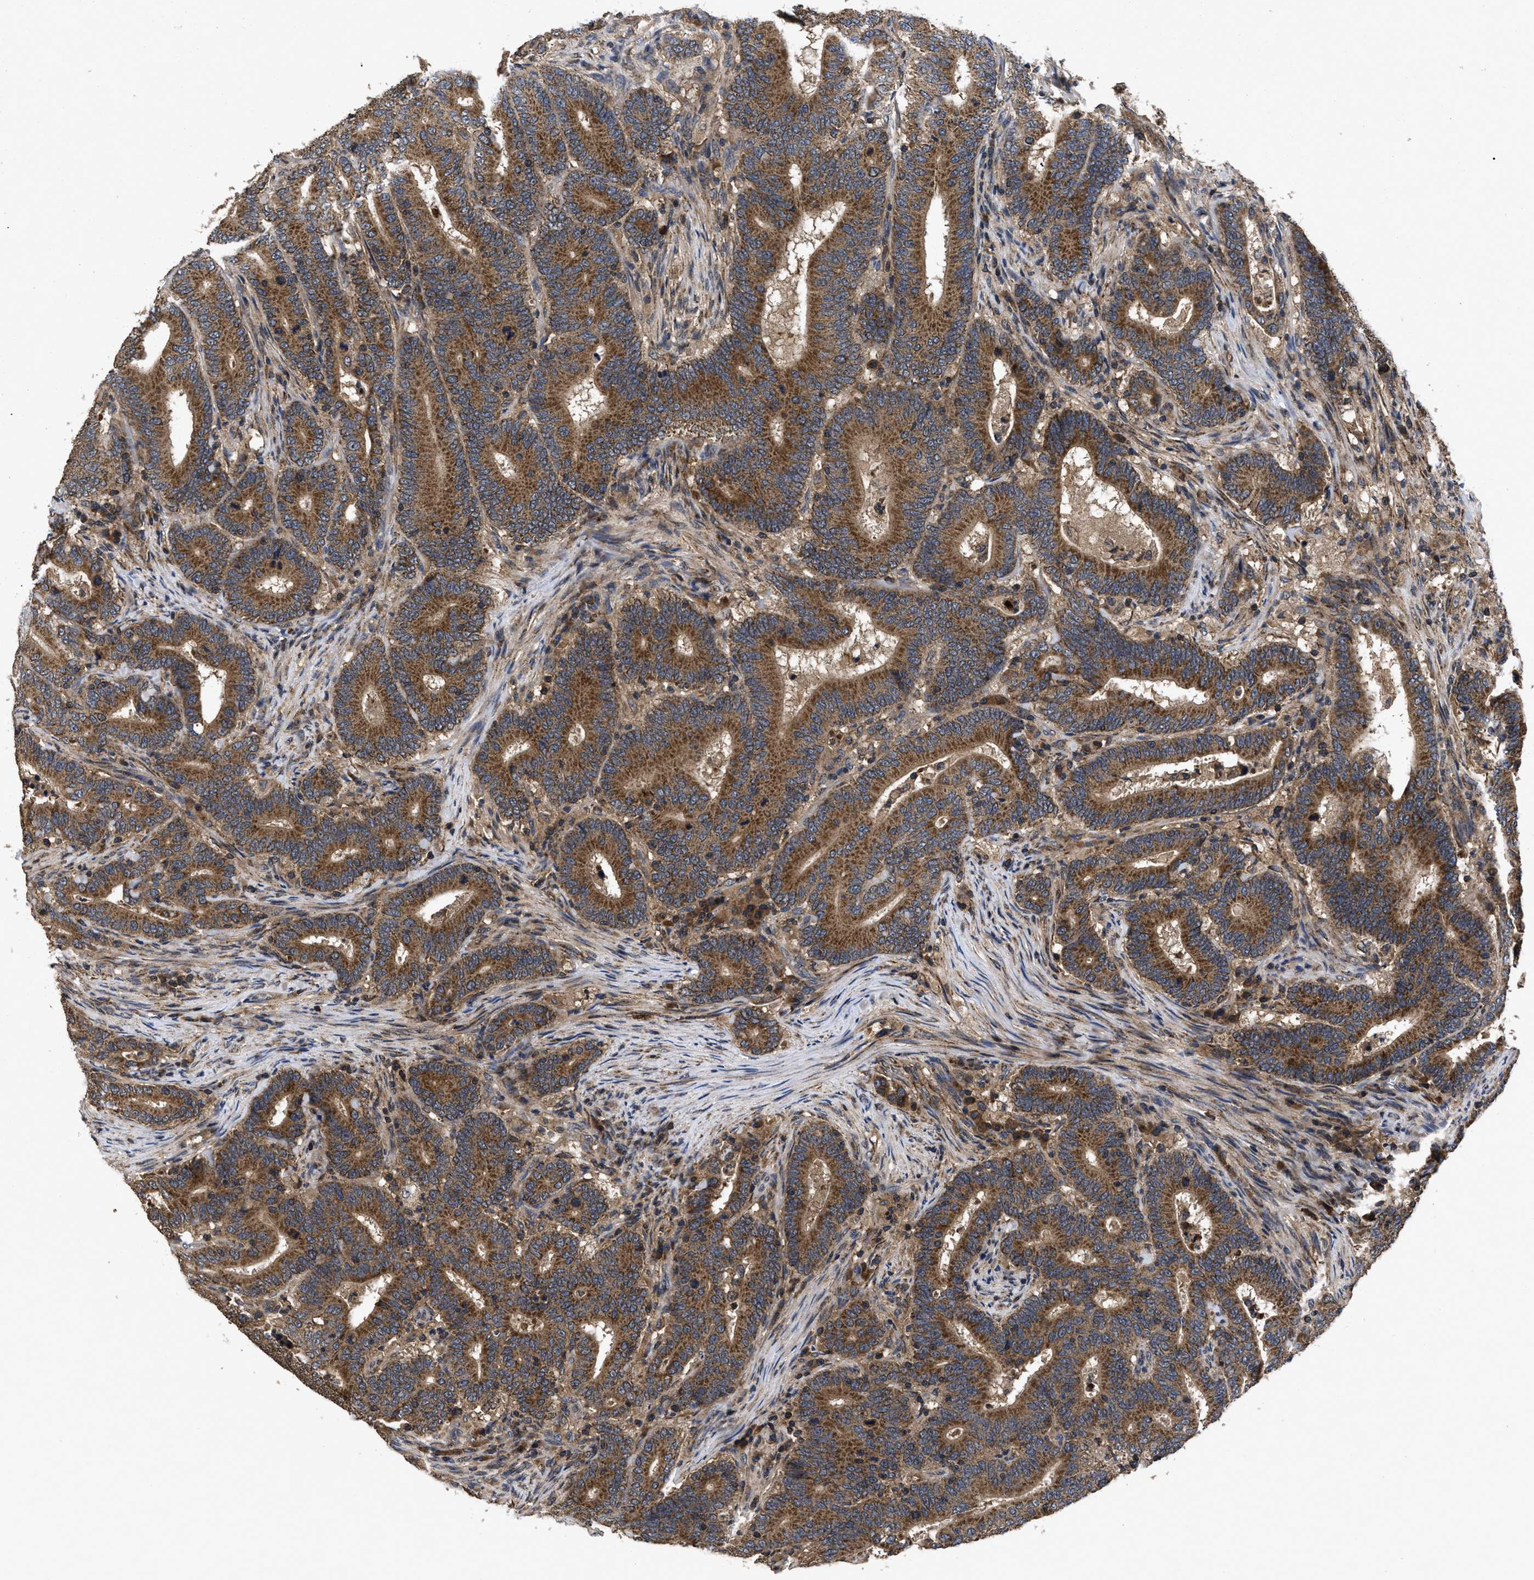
{"staining": {"intensity": "moderate", "quantity": ">75%", "location": "cytoplasmic/membranous"}, "tissue": "colorectal cancer", "cell_type": "Tumor cells", "image_type": "cancer", "snomed": [{"axis": "morphology", "description": "Adenocarcinoma, NOS"}, {"axis": "topography", "description": "Colon"}], "caption": "The immunohistochemical stain labels moderate cytoplasmic/membranous expression in tumor cells of adenocarcinoma (colorectal) tissue. (IHC, brightfield microscopy, high magnification).", "gene": "LRRC3", "patient": {"sex": "female", "age": 66}}